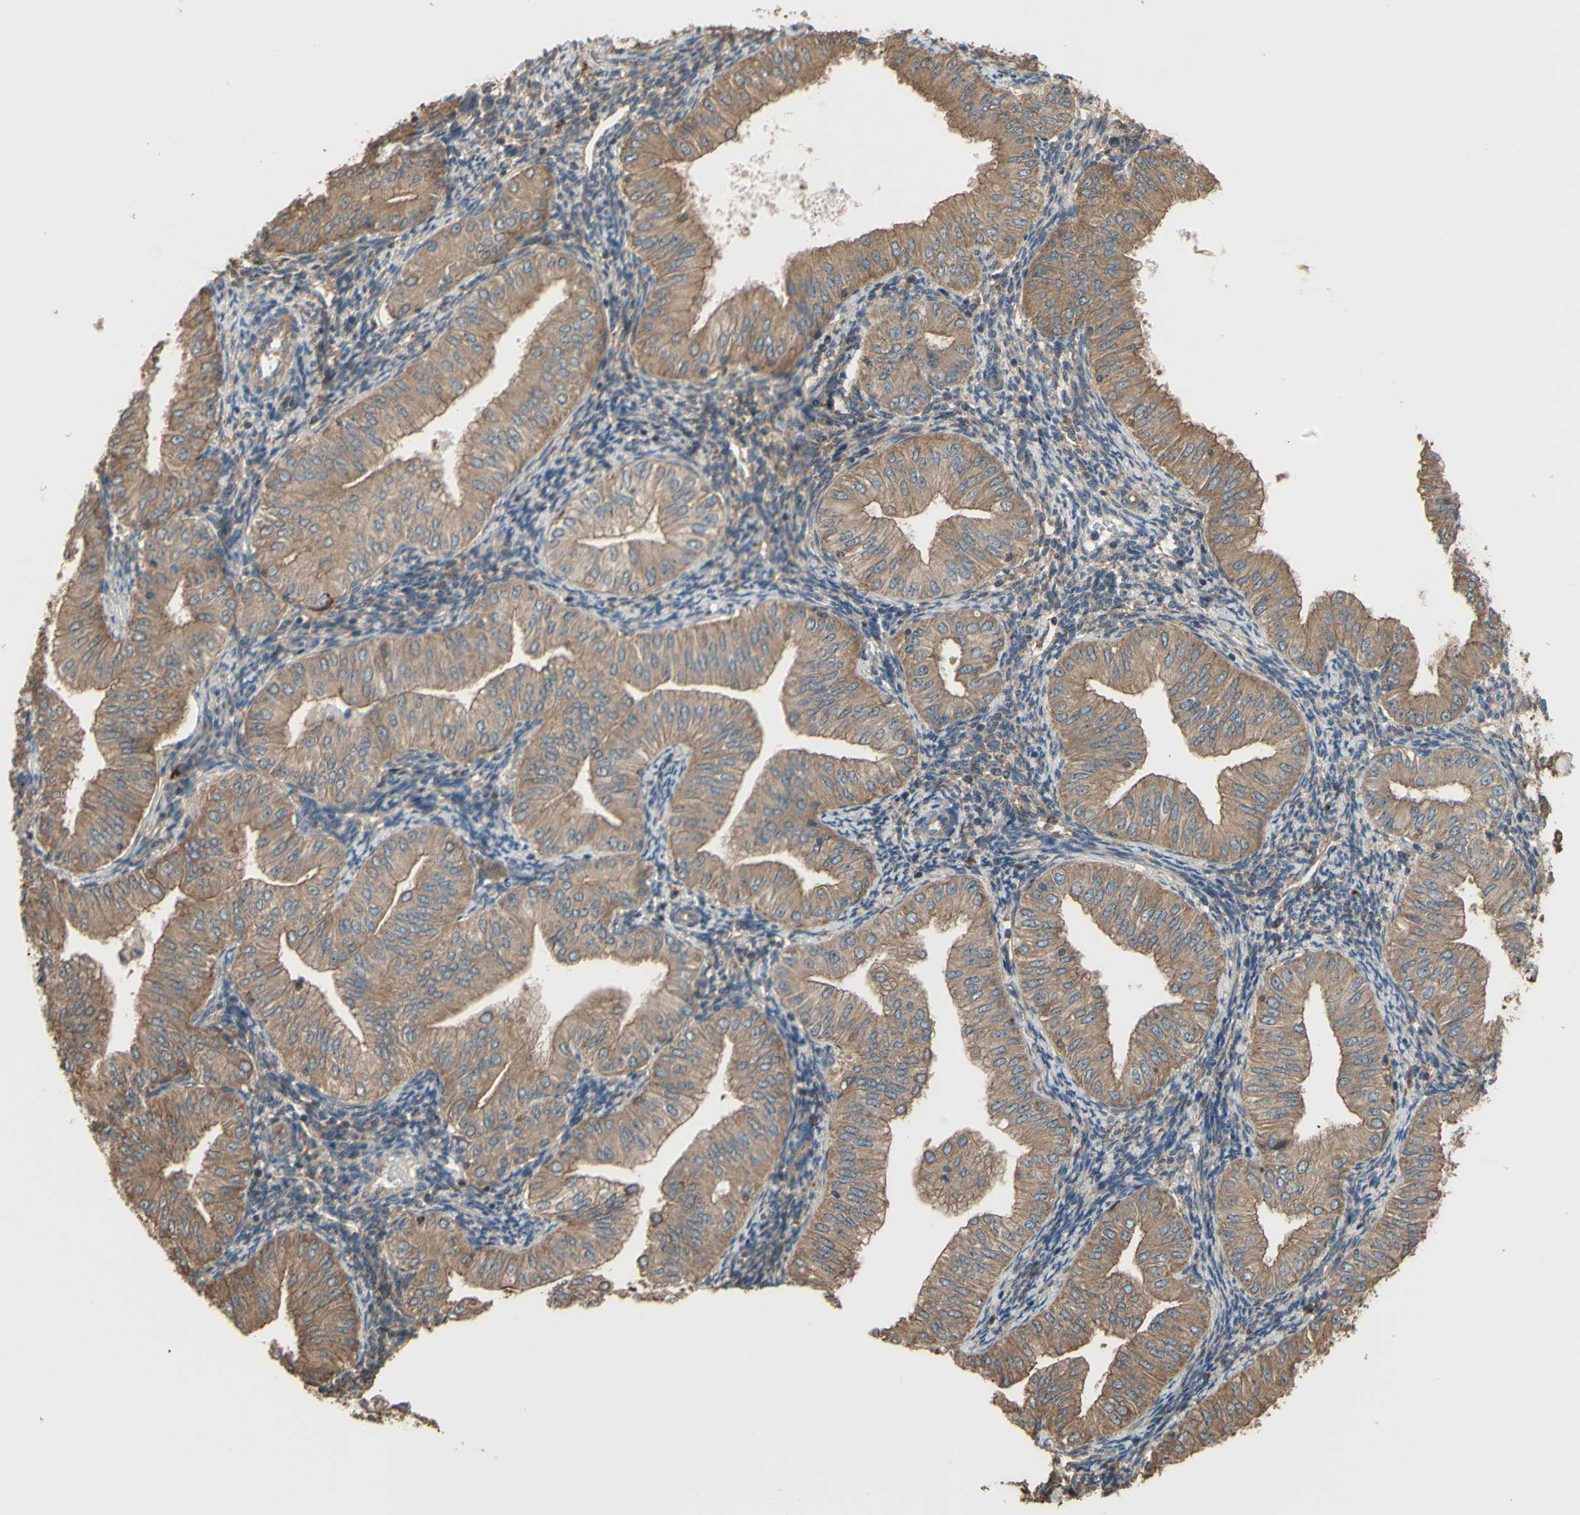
{"staining": {"intensity": "strong", "quantity": ">75%", "location": "cytoplasmic/membranous"}, "tissue": "endometrial cancer", "cell_type": "Tumor cells", "image_type": "cancer", "snomed": [{"axis": "morphology", "description": "Normal tissue, NOS"}, {"axis": "morphology", "description": "Adenocarcinoma, NOS"}, {"axis": "topography", "description": "Endometrium"}], "caption": "Endometrial cancer stained for a protein (brown) demonstrates strong cytoplasmic/membranous positive staining in approximately >75% of tumor cells.", "gene": "CTTN", "patient": {"sex": "female", "age": 53}}